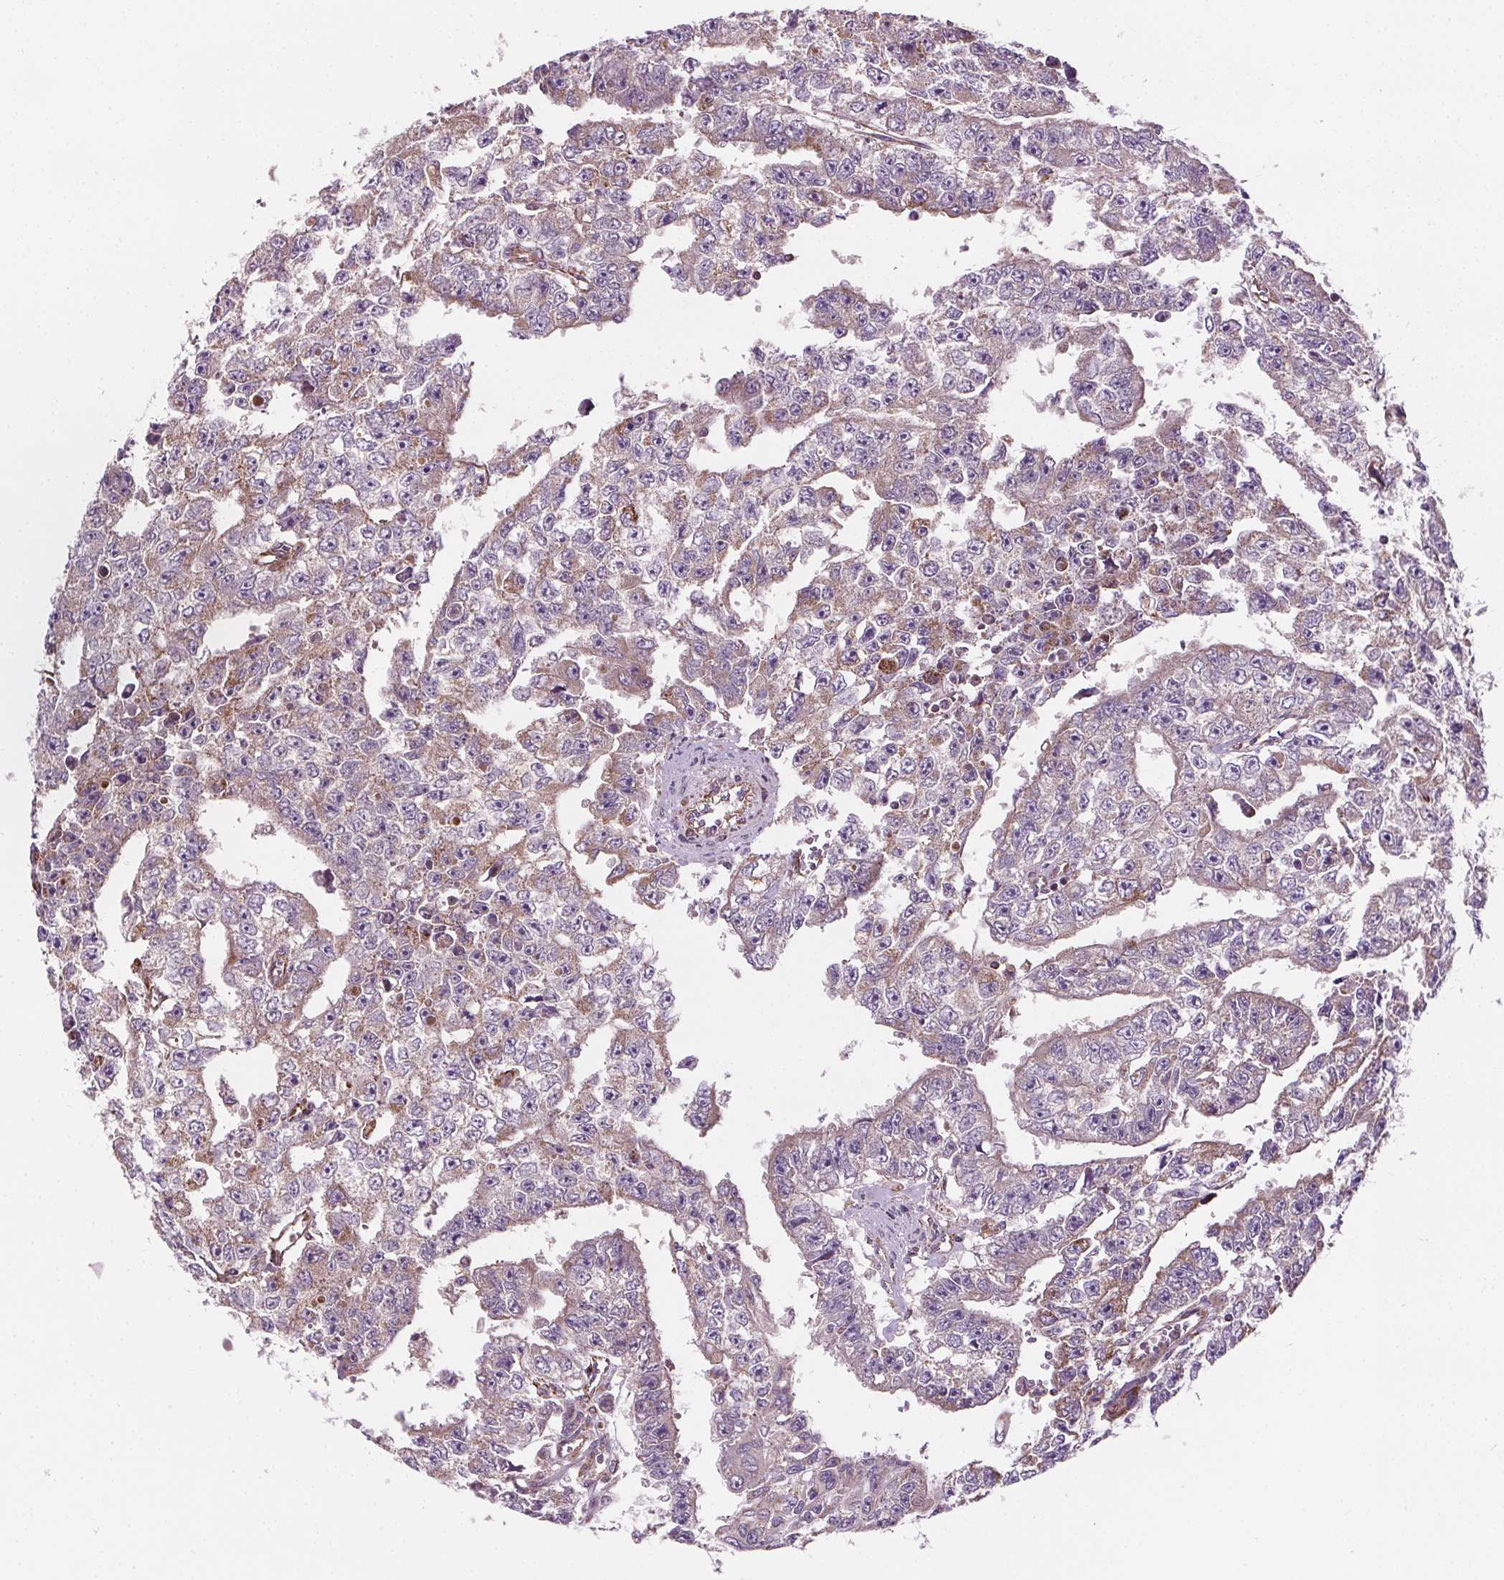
{"staining": {"intensity": "negative", "quantity": "none", "location": "none"}, "tissue": "testis cancer", "cell_type": "Tumor cells", "image_type": "cancer", "snomed": [{"axis": "morphology", "description": "Carcinoma, Embryonal, NOS"}, {"axis": "morphology", "description": "Teratoma, malignant, NOS"}, {"axis": "topography", "description": "Testis"}], "caption": "High power microscopy photomicrograph of an immunohistochemistry photomicrograph of testis cancer (embryonal carcinoma), revealing no significant staining in tumor cells.", "gene": "GOLT1B", "patient": {"sex": "male", "age": 24}}